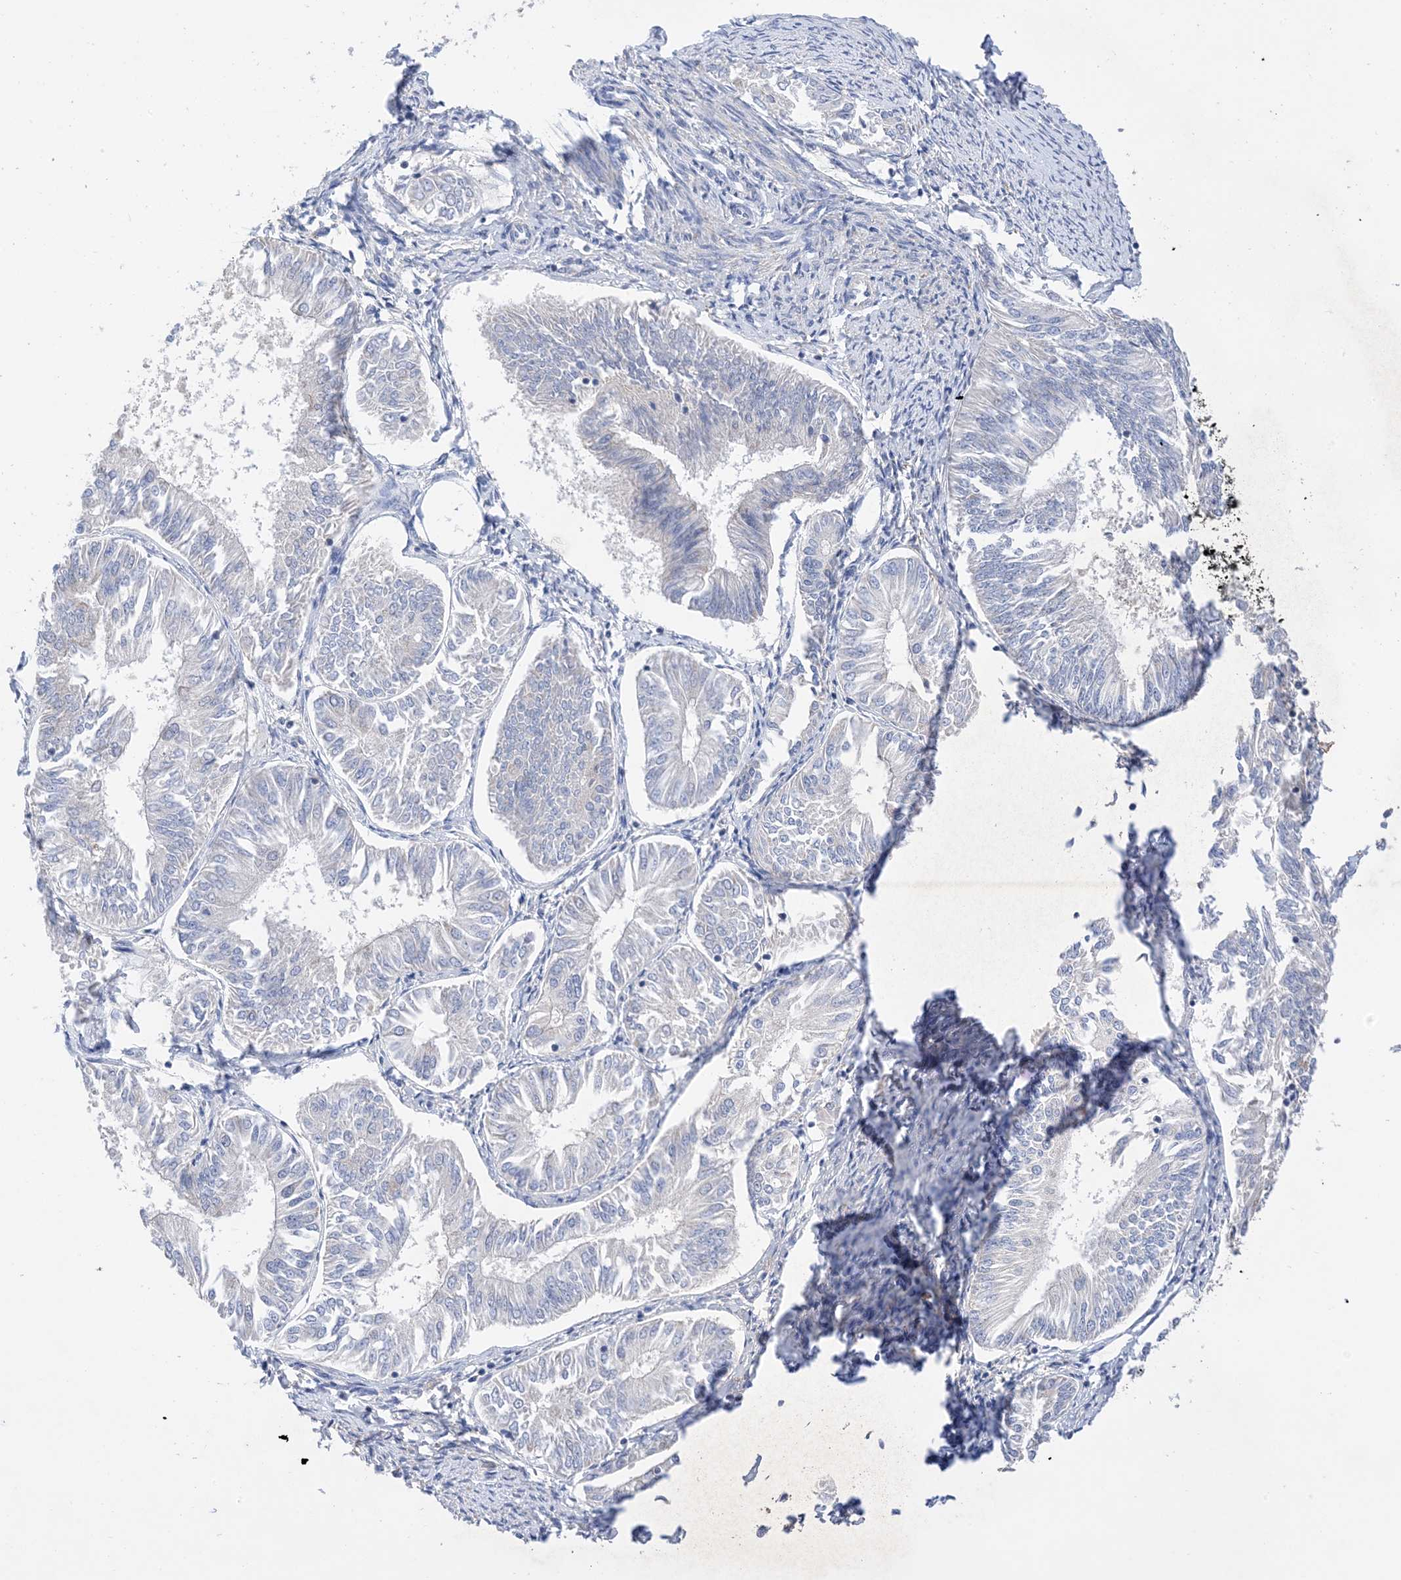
{"staining": {"intensity": "negative", "quantity": "none", "location": "none"}, "tissue": "endometrial cancer", "cell_type": "Tumor cells", "image_type": "cancer", "snomed": [{"axis": "morphology", "description": "Adenocarcinoma, NOS"}, {"axis": "topography", "description": "Endometrium"}], "caption": "Micrograph shows no protein positivity in tumor cells of adenocarcinoma (endometrial) tissue.", "gene": "PLK4", "patient": {"sex": "female", "age": 58}}